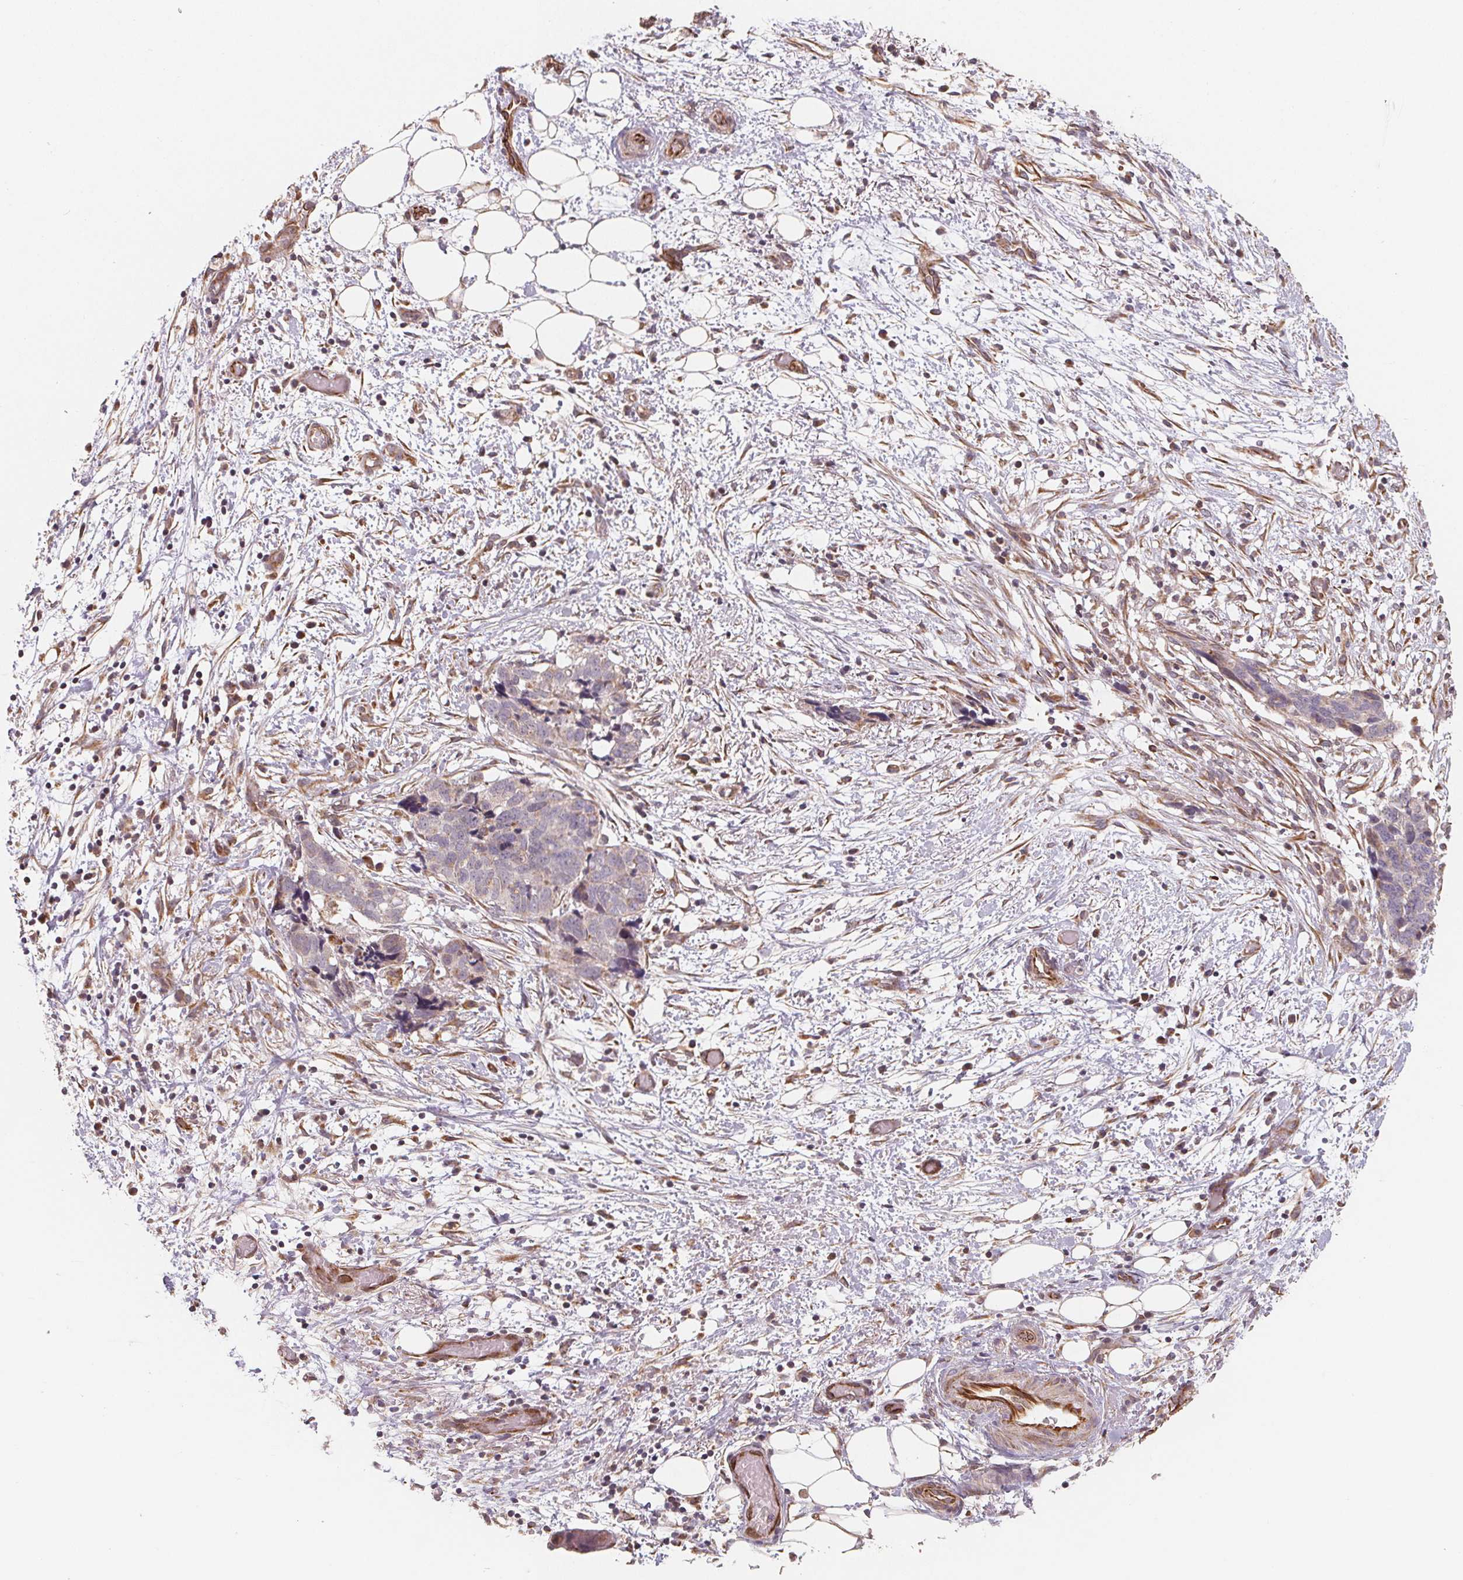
{"staining": {"intensity": "weak", "quantity": "<25%", "location": "cytoplasmic/membranous"}, "tissue": "ovarian cancer", "cell_type": "Tumor cells", "image_type": "cancer", "snomed": [{"axis": "morphology", "description": "Cystadenocarcinoma, serous, NOS"}, {"axis": "topography", "description": "Ovary"}], "caption": "This micrograph is of serous cystadenocarcinoma (ovarian) stained with IHC to label a protein in brown with the nuclei are counter-stained blue. There is no positivity in tumor cells.", "gene": "TSPAN12", "patient": {"sex": "female", "age": 69}}